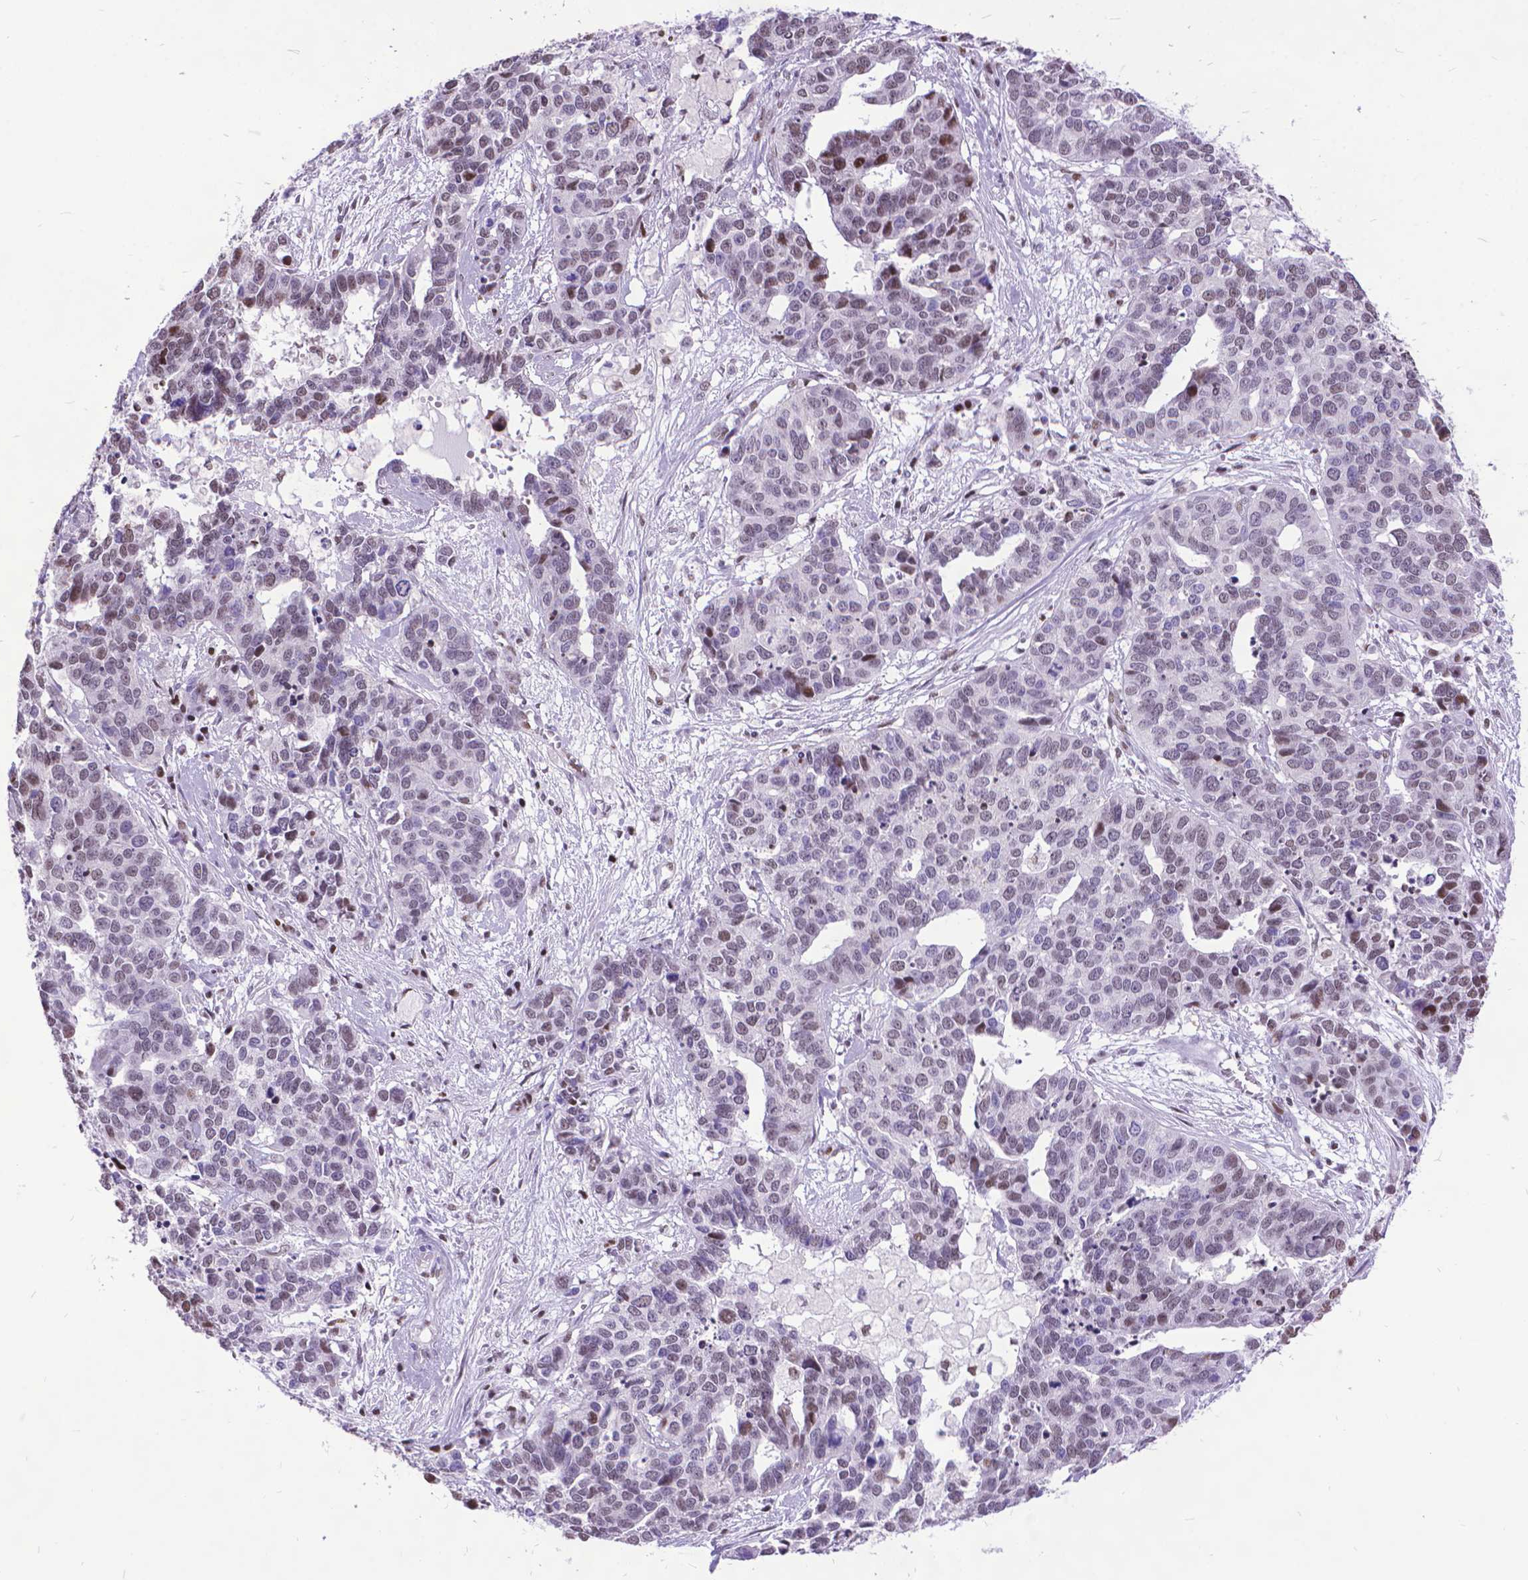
{"staining": {"intensity": "moderate", "quantity": "<25%", "location": "nuclear"}, "tissue": "ovarian cancer", "cell_type": "Tumor cells", "image_type": "cancer", "snomed": [{"axis": "morphology", "description": "Carcinoma, endometroid"}, {"axis": "topography", "description": "Ovary"}], "caption": "Brown immunohistochemical staining in ovarian cancer shows moderate nuclear positivity in about <25% of tumor cells.", "gene": "POLE4", "patient": {"sex": "female", "age": 65}}